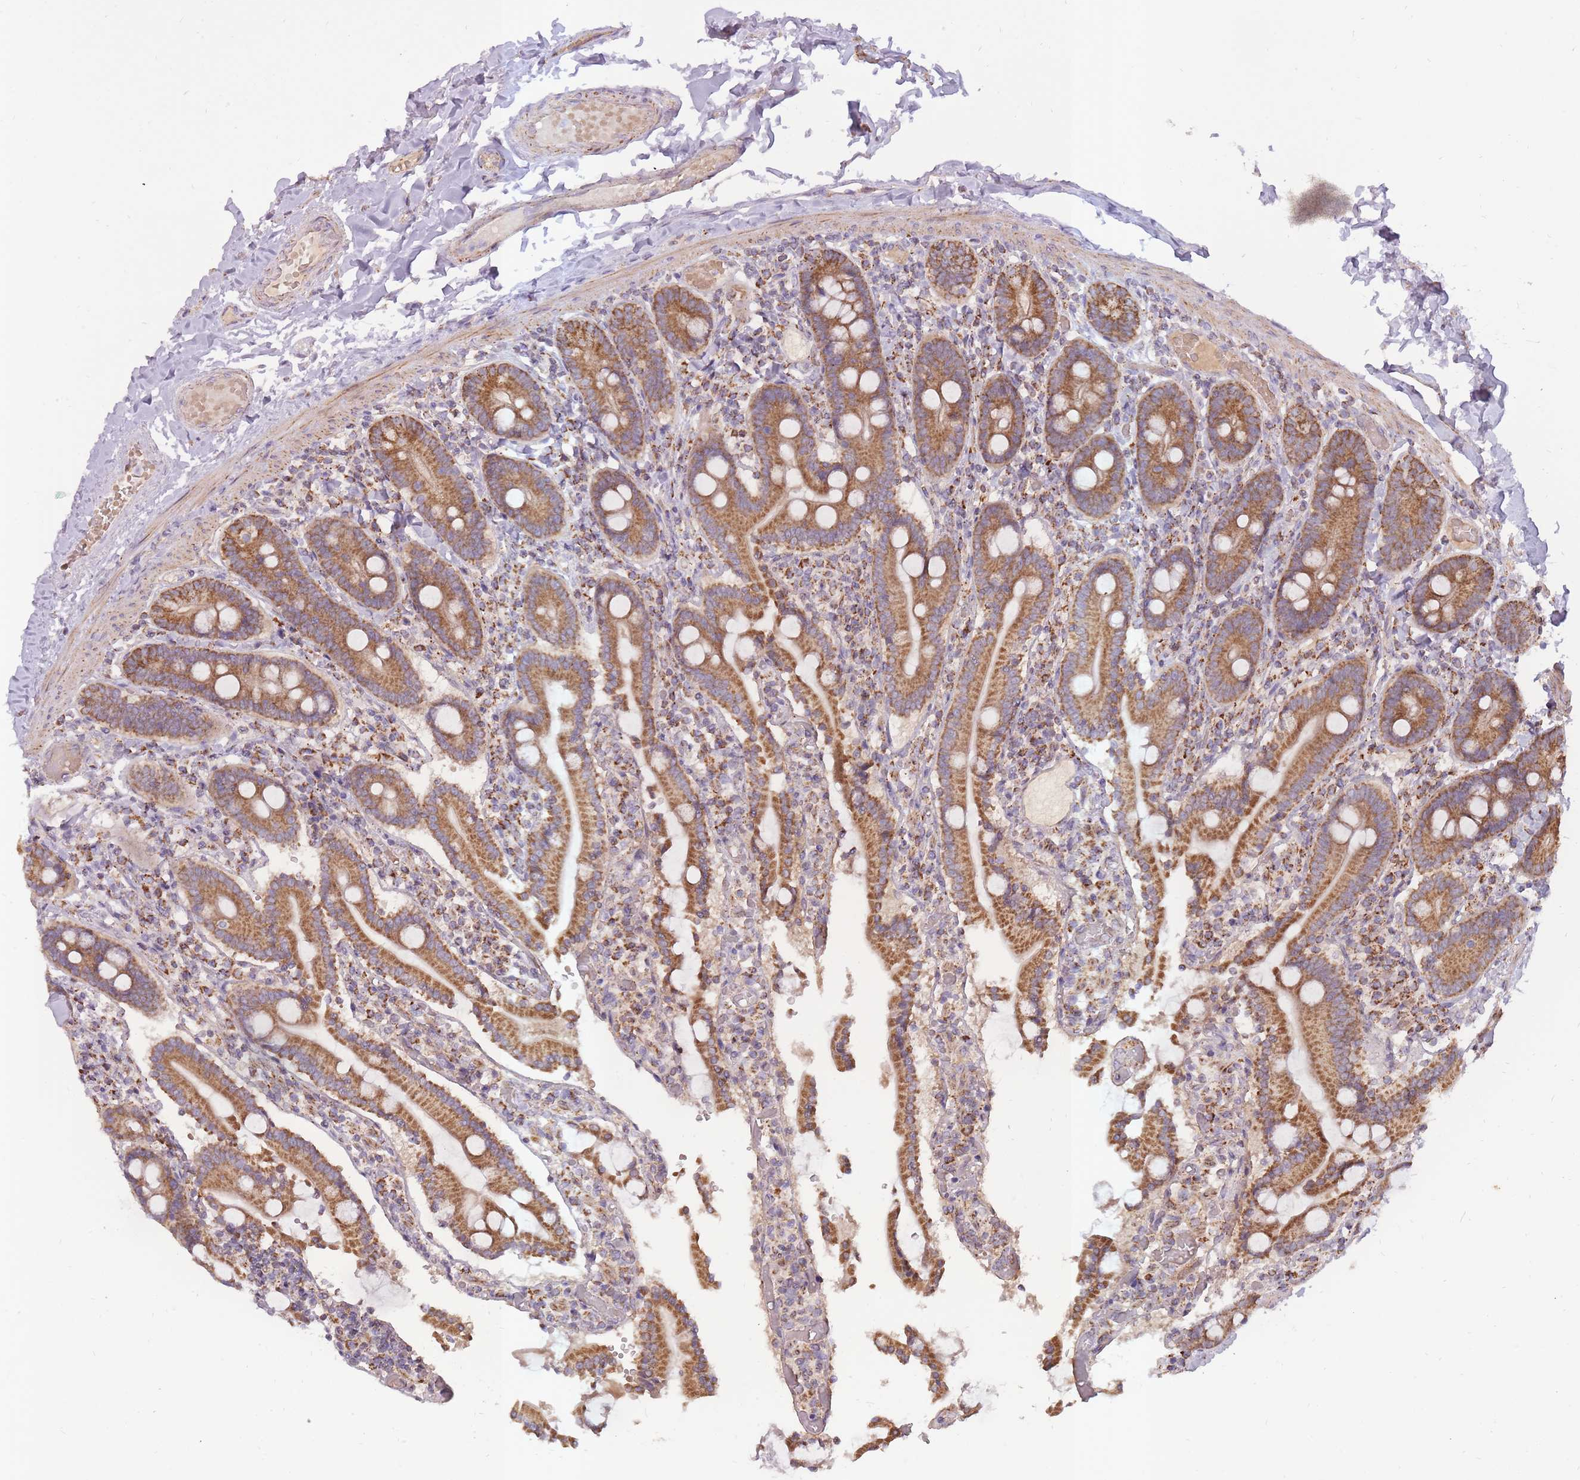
{"staining": {"intensity": "moderate", "quantity": ">75%", "location": "cytoplasmic/membranous"}, "tissue": "duodenum", "cell_type": "Glandular cells", "image_type": "normal", "snomed": [{"axis": "morphology", "description": "Normal tissue, NOS"}, {"axis": "topography", "description": "Duodenum"}], "caption": "DAB immunohistochemical staining of unremarkable human duodenum shows moderate cytoplasmic/membranous protein positivity in approximately >75% of glandular cells. (DAB = brown stain, brightfield microscopy at high magnification).", "gene": "LIN7C", "patient": {"sex": "male", "age": 55}}